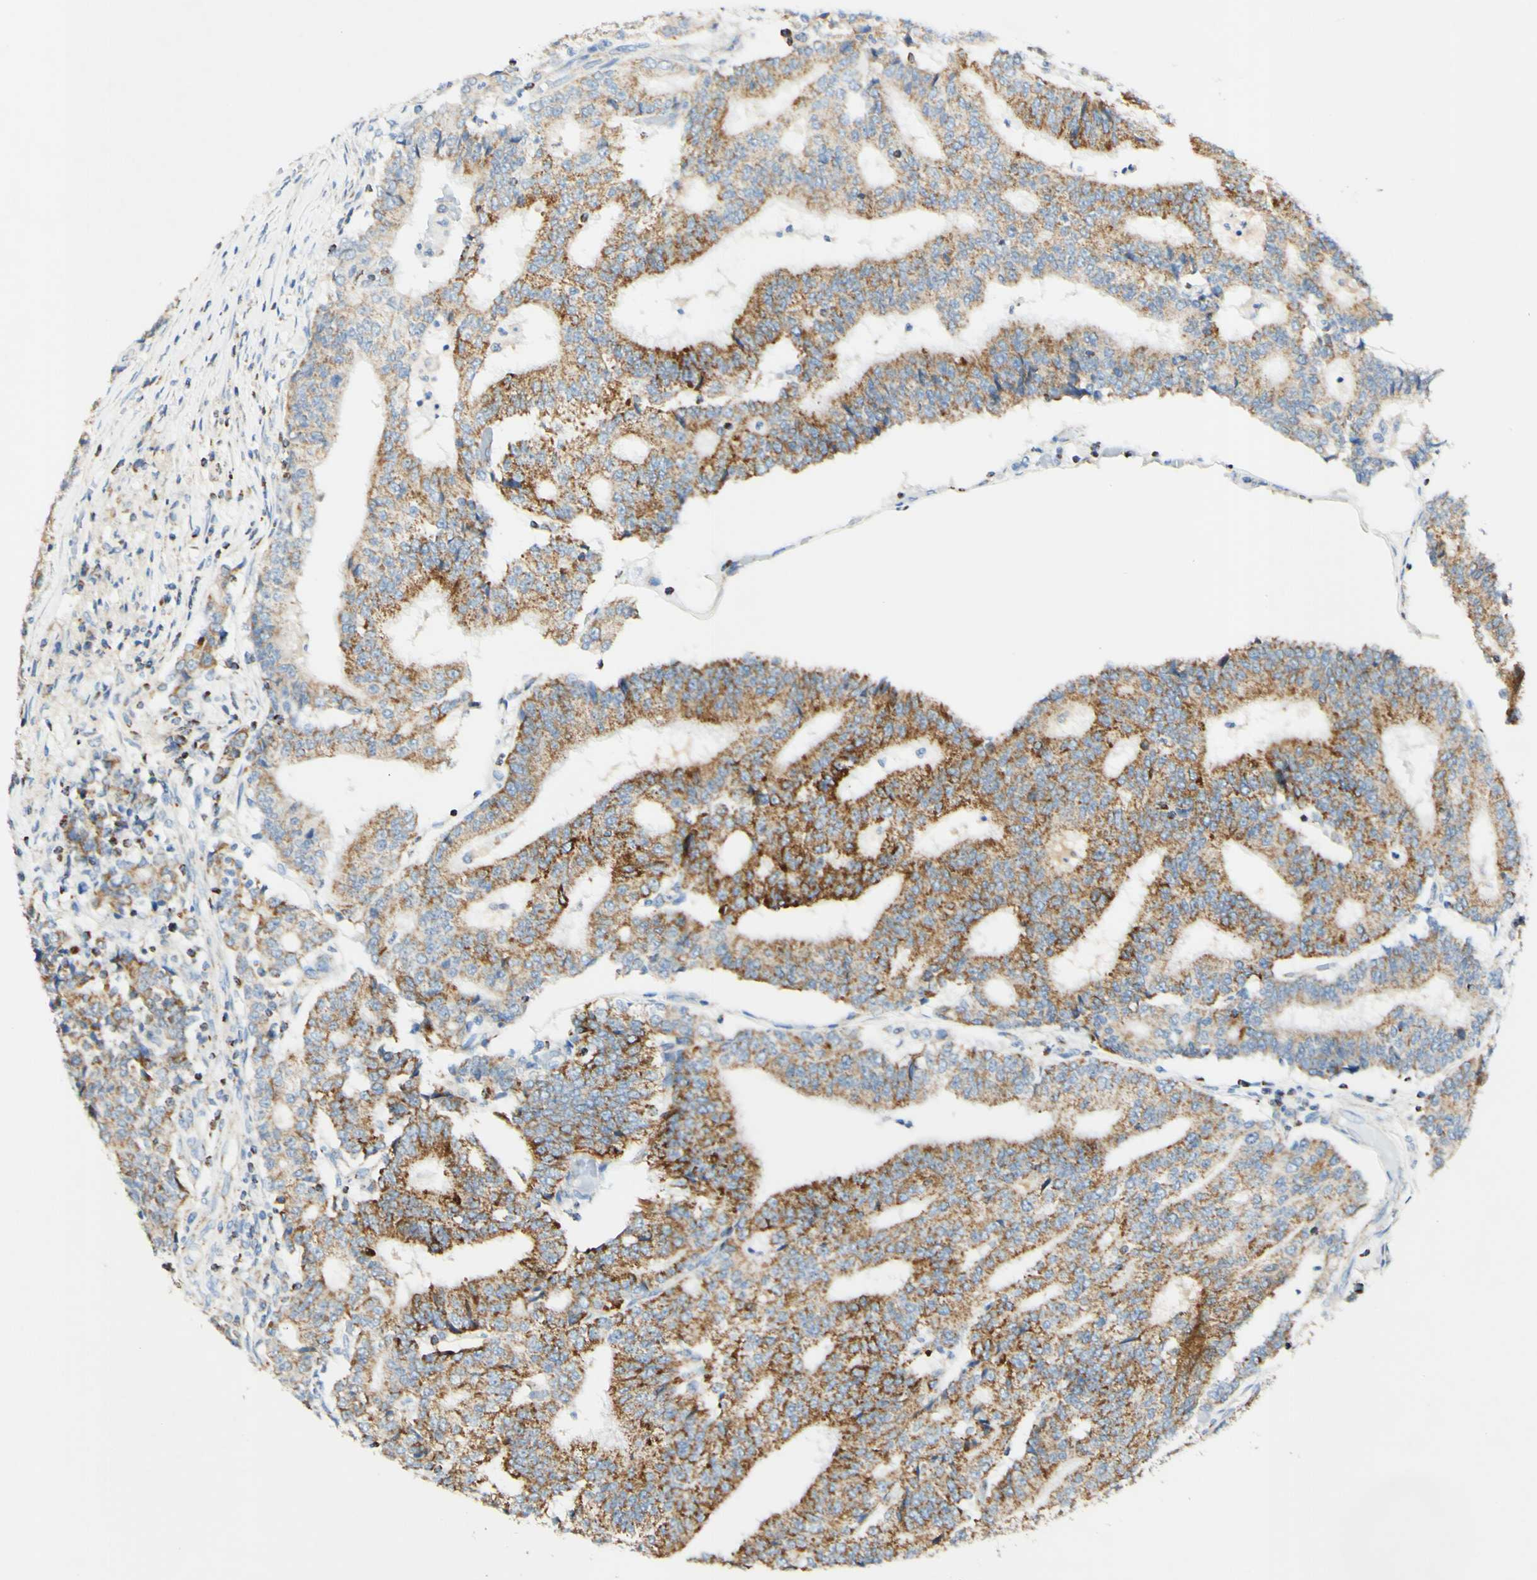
{"staining": {"intensity": "strong", "quantity": "25%-75%", "location": "cytoplasmic/membranous"}, "tissue": "prostate cancer", "cell_type": "Tumor cells", "image_type": "cancer", "snomed": [{"axis": "morphology", "description": "Normal tissue, NOS"}, {"axis": "morphology", "description": "Adenocarcinoma, High grade"}, {"axis": "topography", "description": "Prostate"}, {"axis": "topography", "description": "Seminal veicle"}], "caption": "DAB immunohistochemical staining of adenocarcinoma (high-grade) (prostate) shows strong cytoplasmic/membranous protein staining in about 25%-75% of tumor cells. (Brightfield microscopy of DAB IHC at high magnification).", "gene": "OXCT1", "patient": {"sex": "male", "age": 55}}